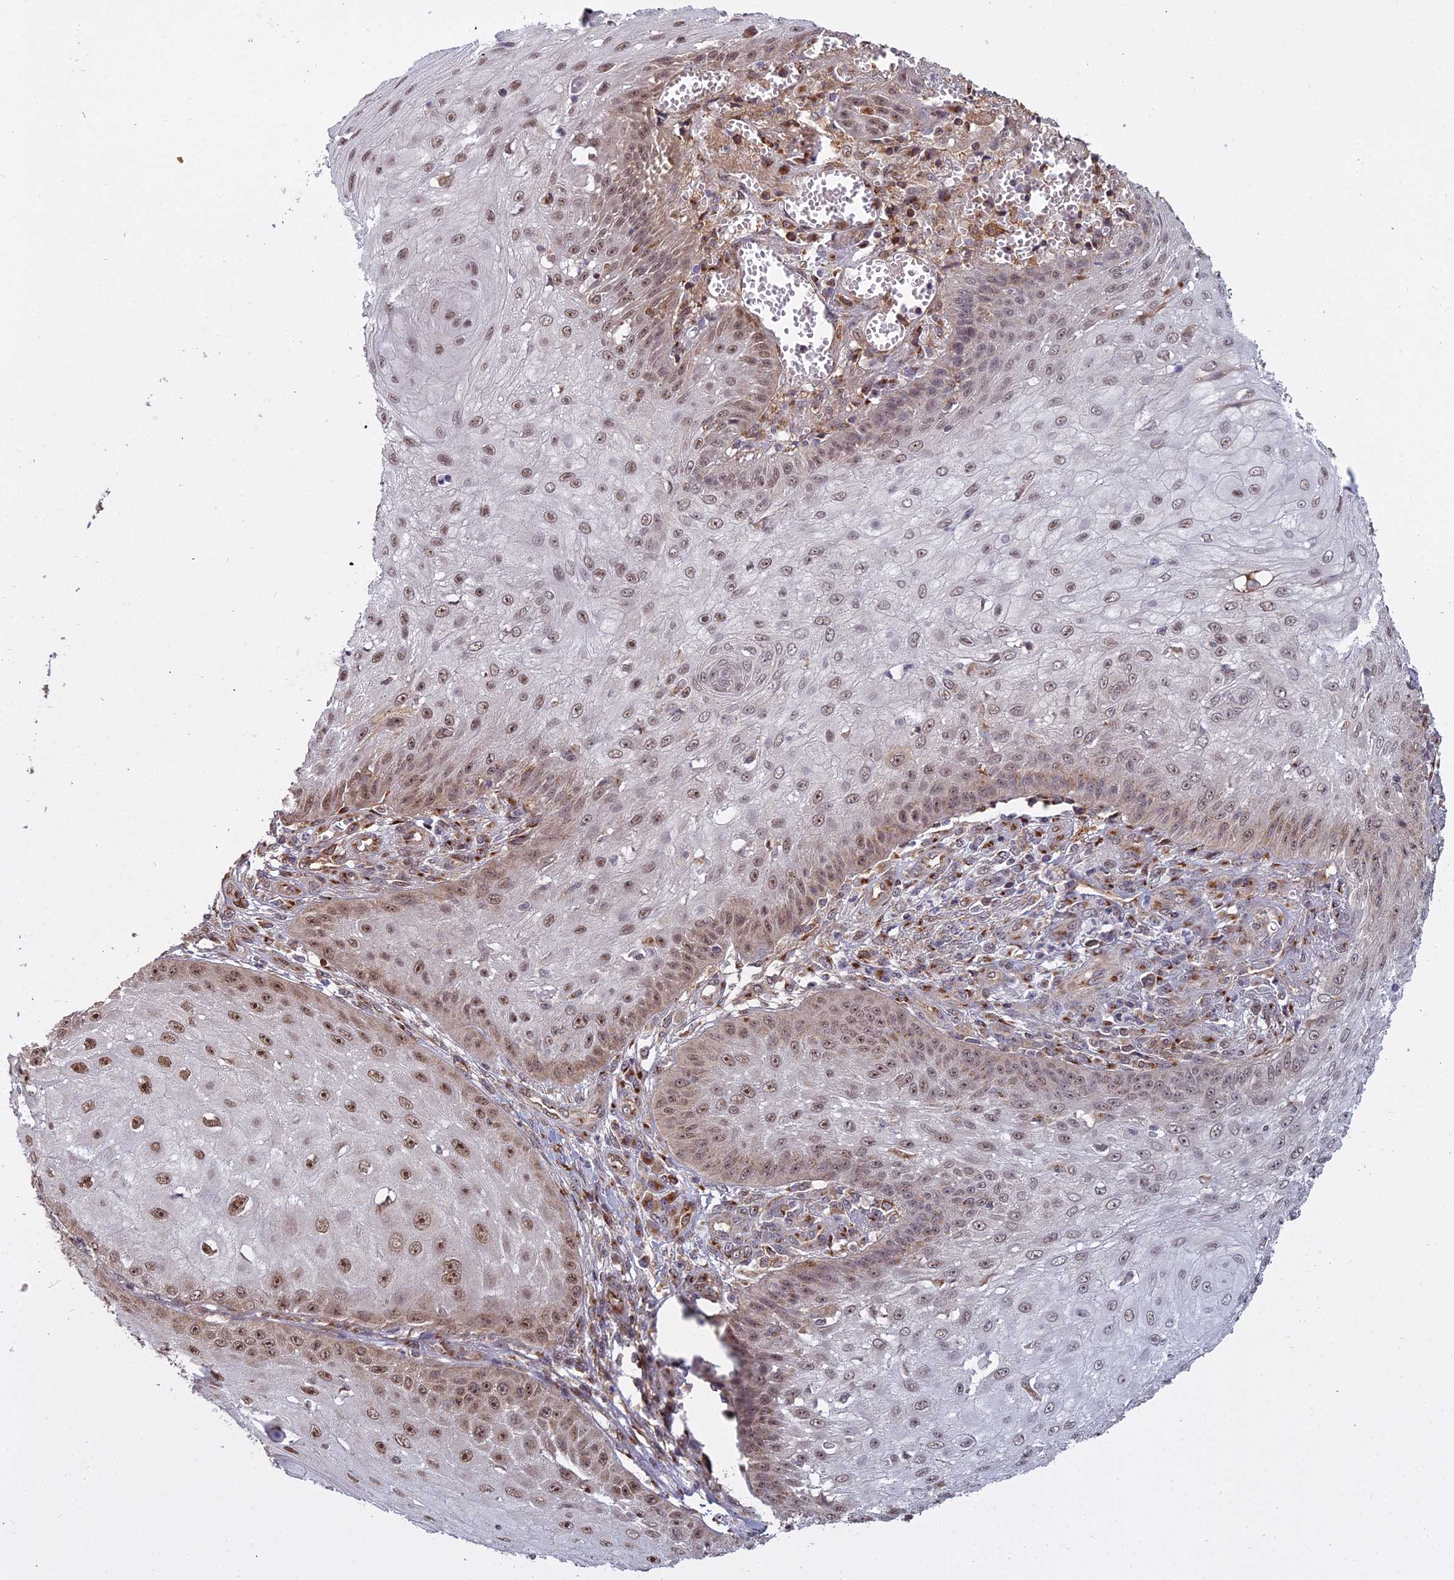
{"staining": {"intensity": "moderate", "quantity": ">75%", "location": "nuclear"}, "tissue": "skin cancer", "cell_type": "Tumor cells", "image_type": "cancer", "snomed": [{"axis": "morphology", "description": "Squamous cell carcinoma, NOS"}, {"axis": "topography", "description": "Skin"}], "caption": "A brown stain labels moderate nuclear expression of a protein in human squamous cell carcinoma (skin) tumor cells. Ihc stains the protein of interest in brown and the nuclei are stained blue.", "gene": "MEOX1", "patient": {"sex": "male", "age": 70}}